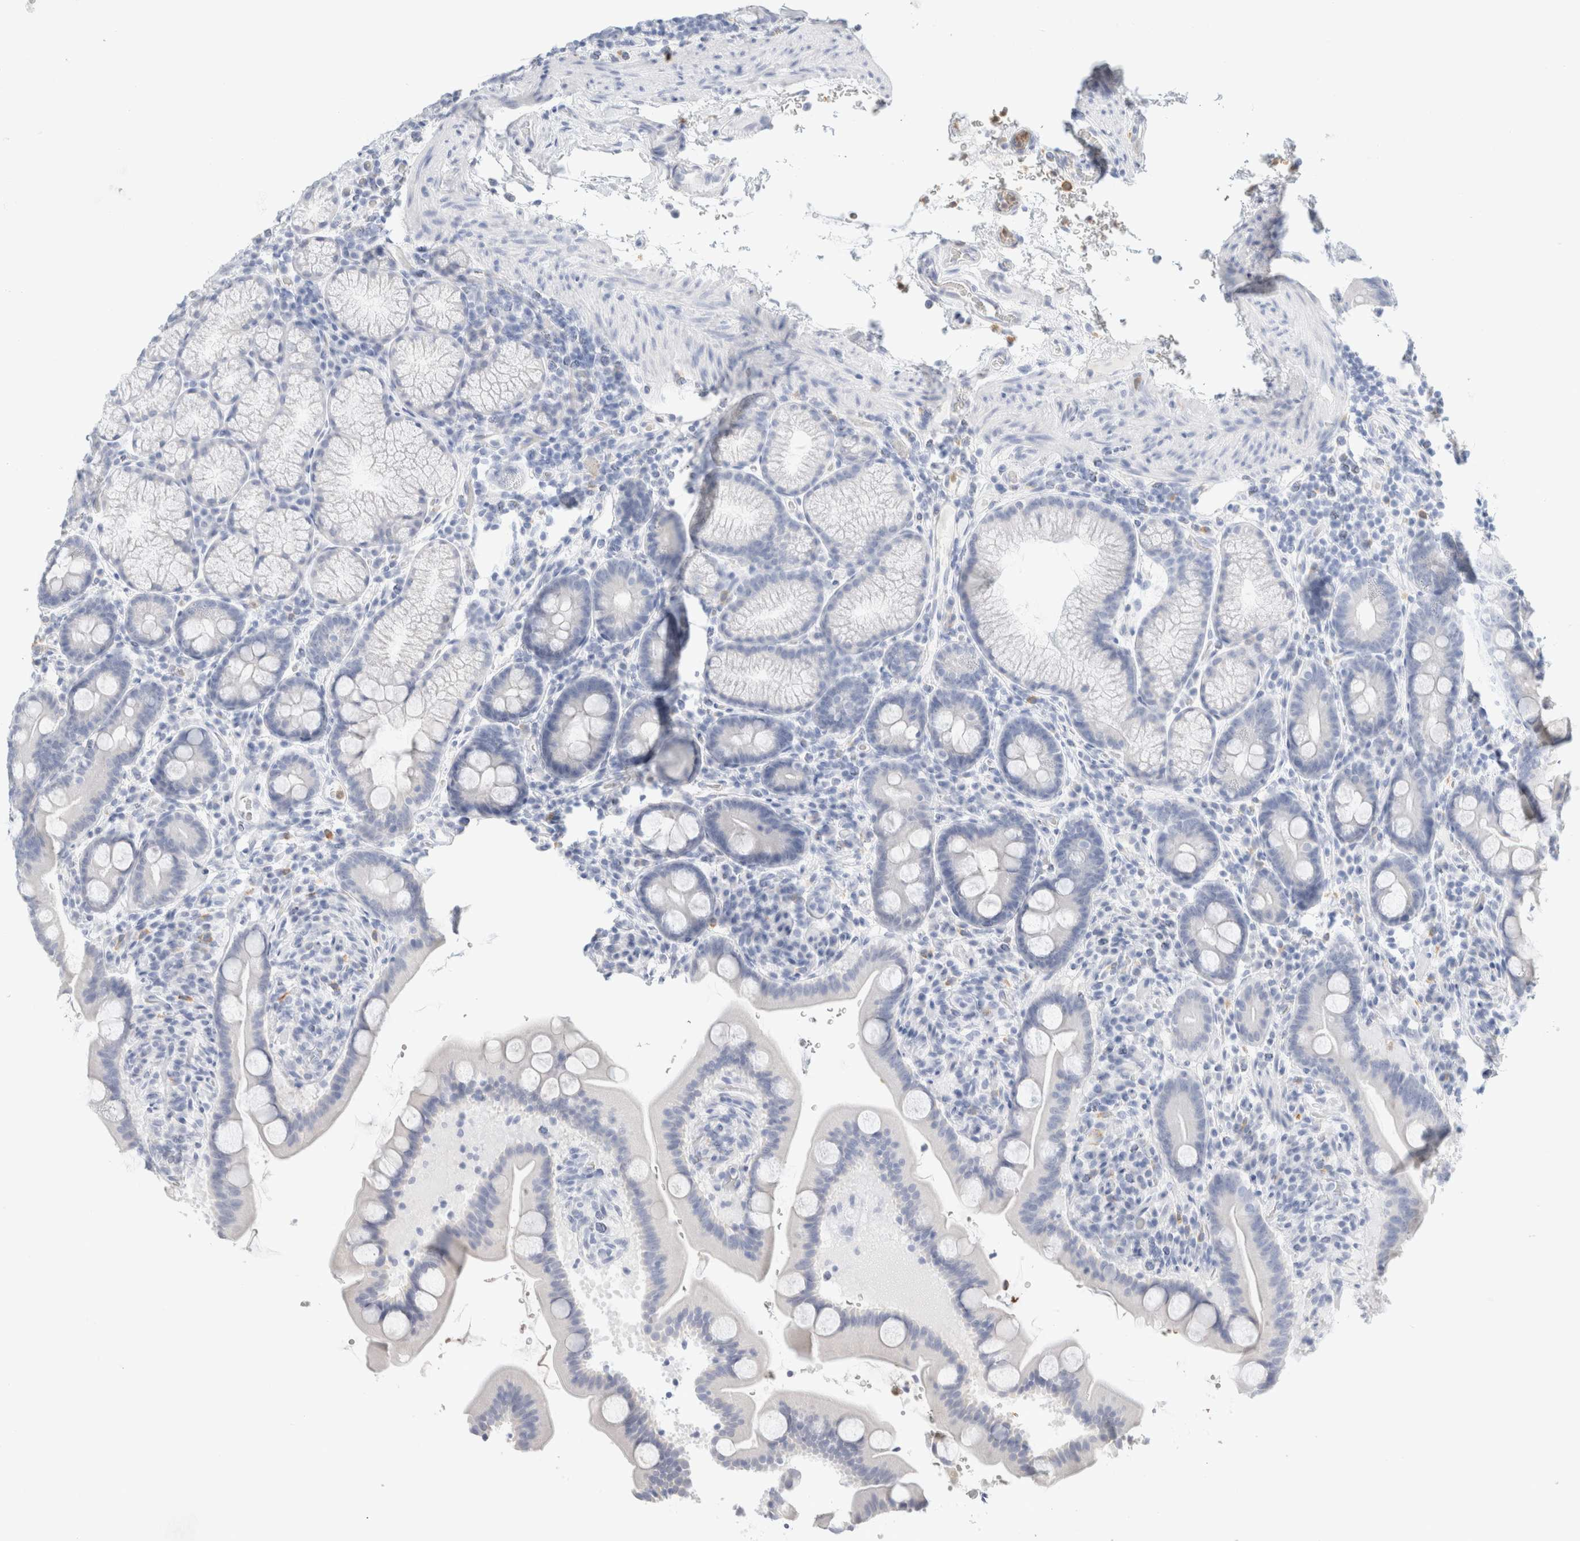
{"staining": {"intensity": "negative", "quantity": "none", "location": "none"}, "tissue": "duodenum", "cell_type": "Glandular cells", "image_type": "normal", "snomed": [{"axis": "morphology", "description": "Normal tissue, NOS"}, {"axis": "topography", "description": "Duodenum"}], "caption": "This is an immunohistochemistry (IHC) histopathology image of unremarkable human duodenum. There is no expression in glandular cells.", "gene": "ARG1", "patient": {"sex": "male", "age": 54}}